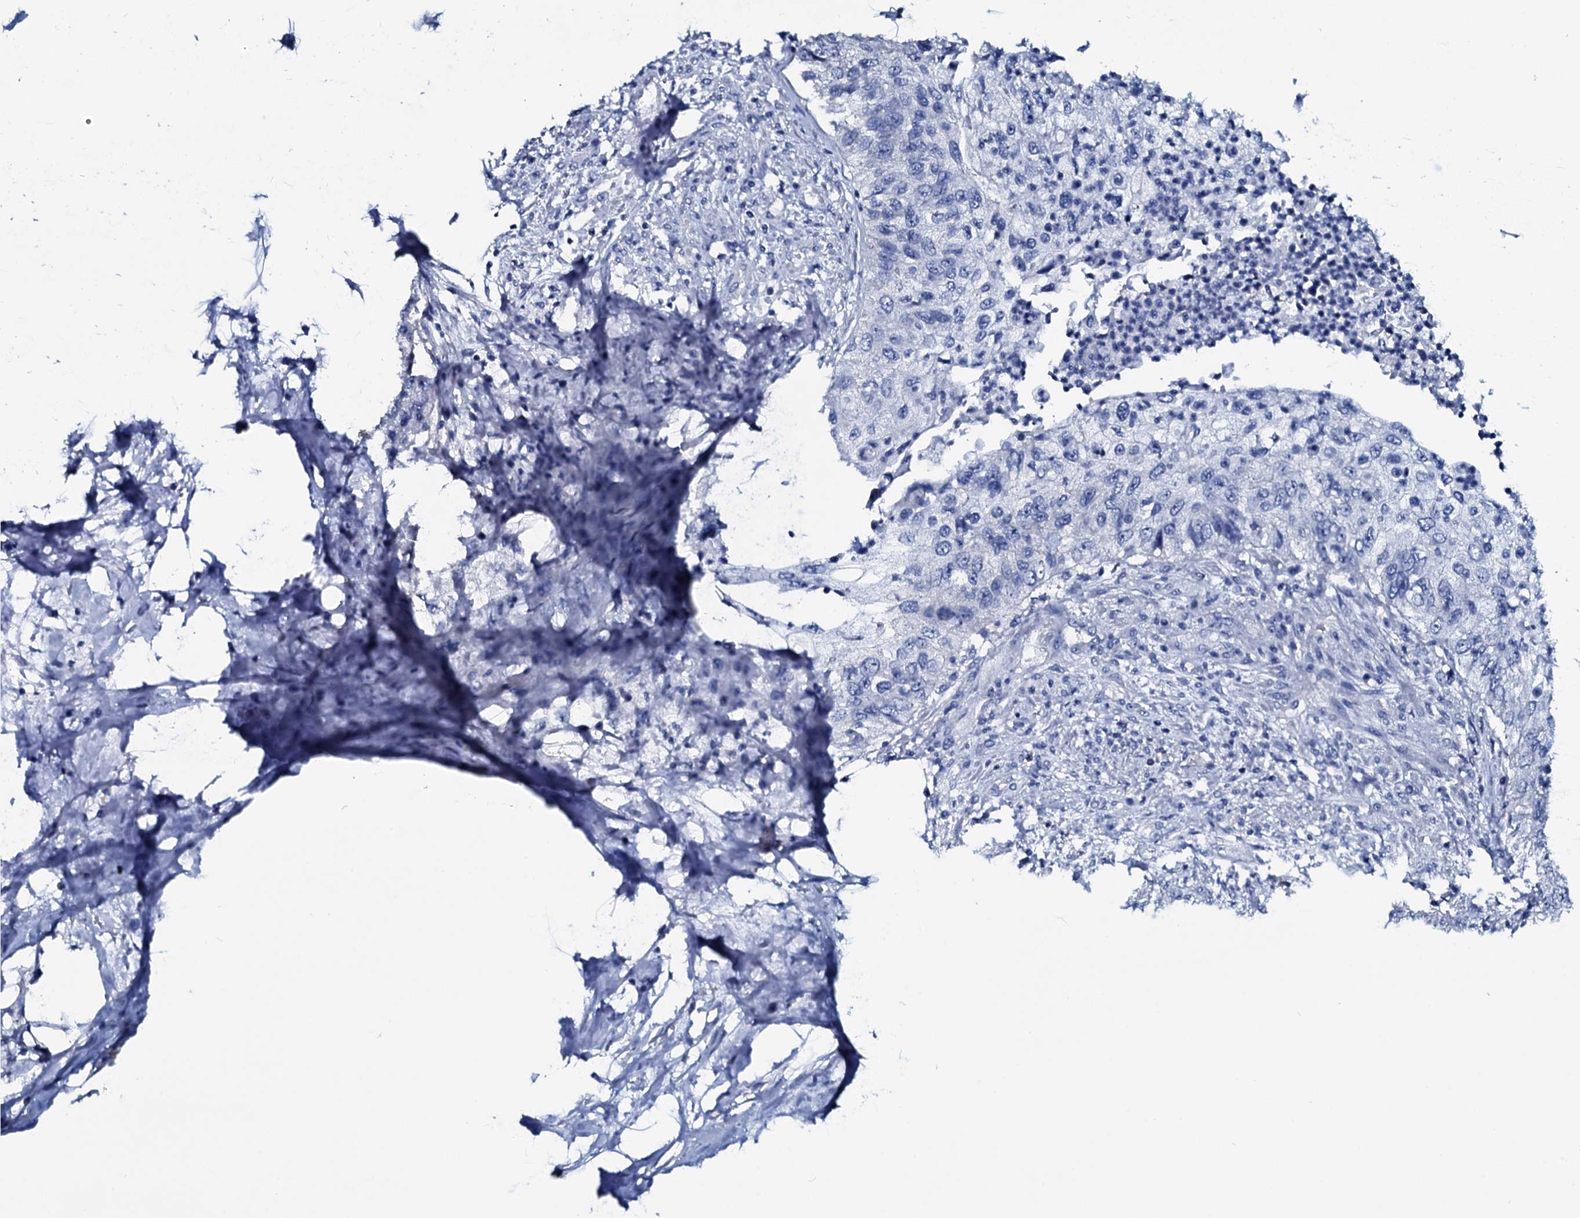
{"staining": {"intensity": "negative", "quantity": "none", "location": "none"}, "tissue": "urothelial cancer", "cell_type": "Tumor cells", "image_type": "cancer", "snomed": [{"axis": "morphology", "description": "Urothelial carcinoma, High grade"}, {"axis": "topography", "description": "Urinary bladder"}], "caption": "Tumor cells are negative for brown protein staining in urothelial cancer.", "gene": "GYS2", "patient": {"sex": "female", "age": 60}}